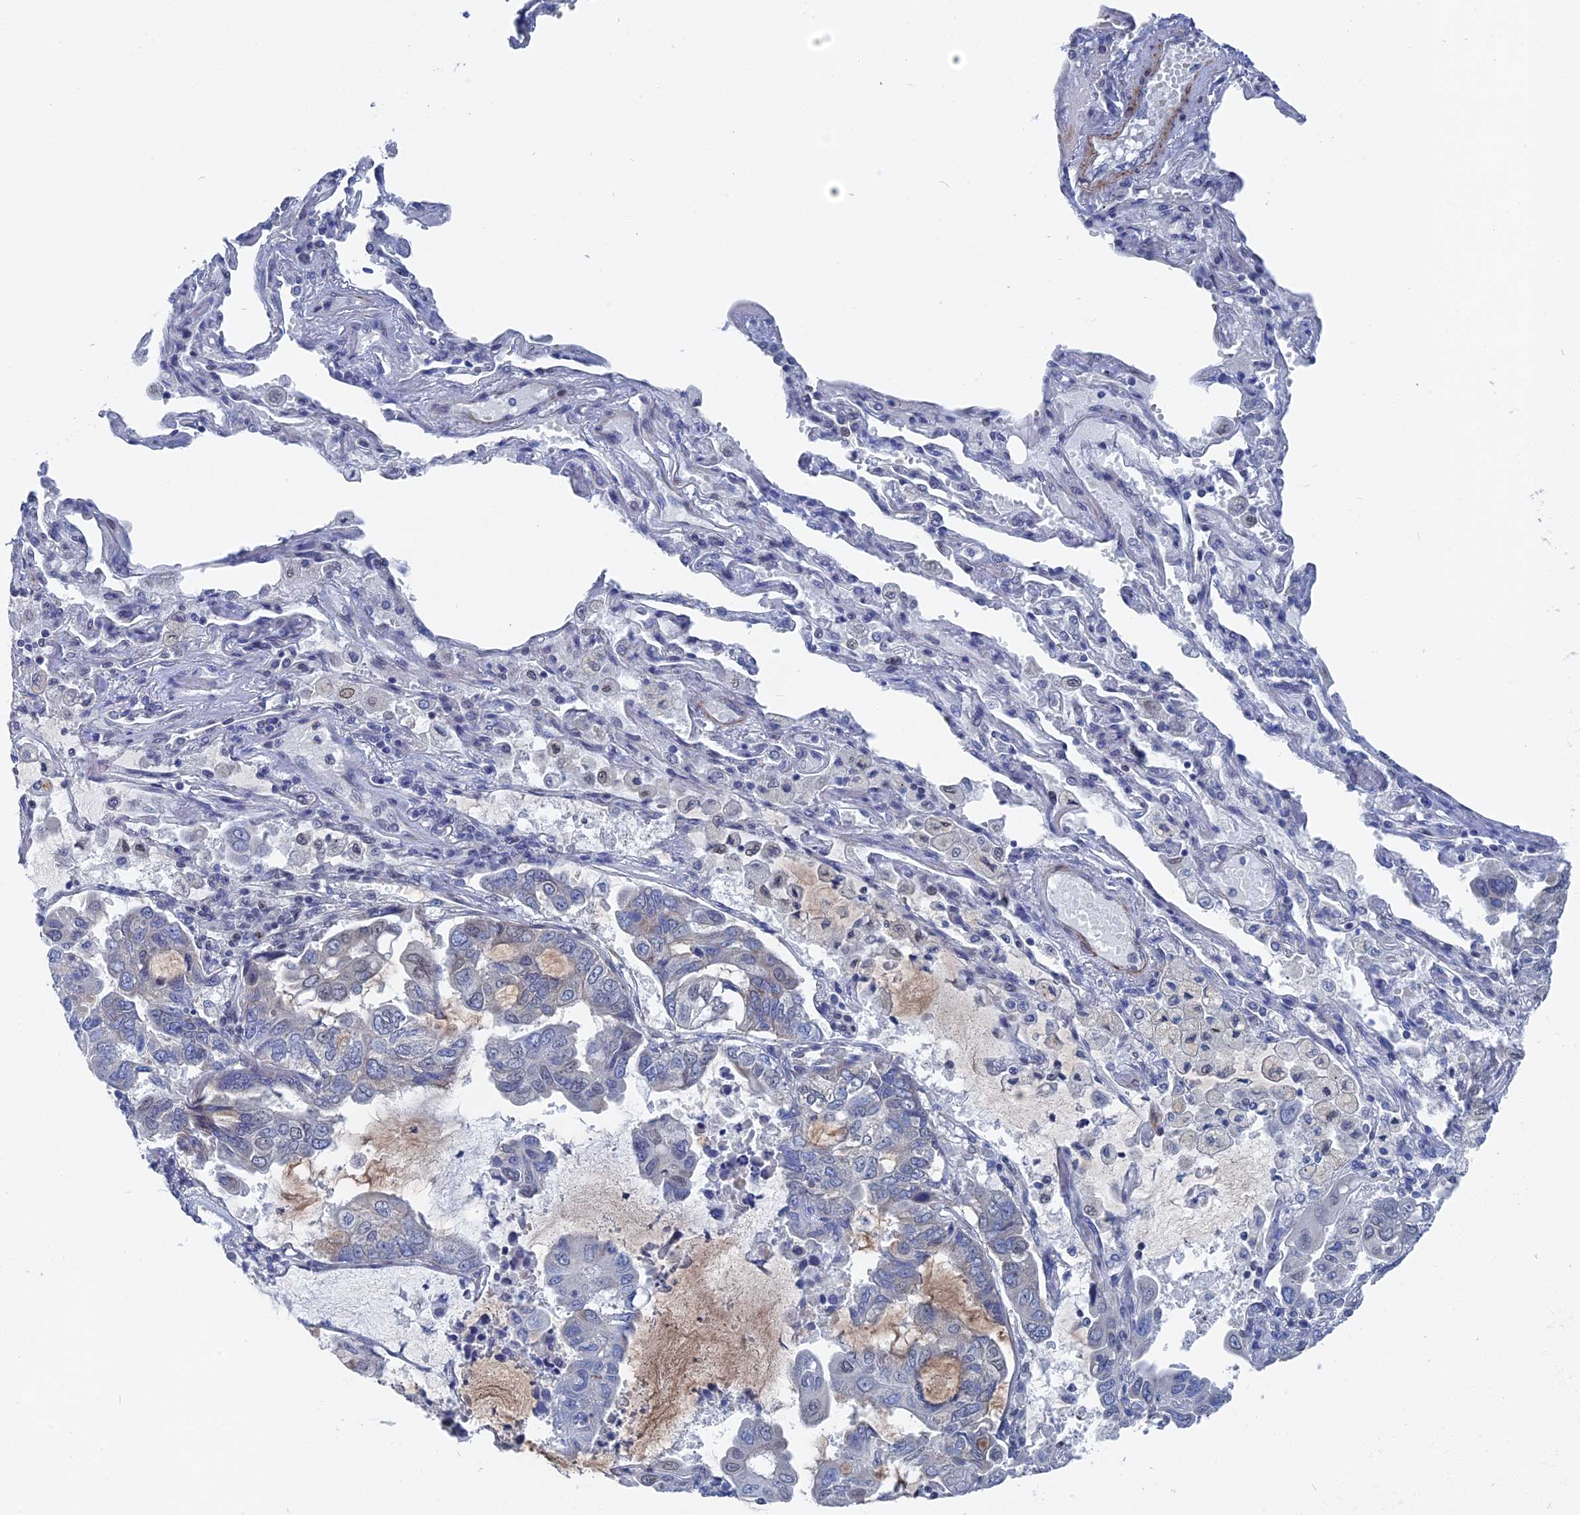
{"staining": {"intensity": "negative", "quantity": "none", "location": "none"}, "tissue": "lung cancer", "cell_type": "Tumor cells", "image_type": "cancer", "snomed": [{"axis": "morphology", "description": "Adenocarcinoma, NOS"}, {"axis": "topography", "description": "Lung"}], "caption": "Tumor cells are negative for brown protein staining in lung adenocarcinoma.", "gene": "MTRF1", "patient": {"sex": "male", "age": 64}}